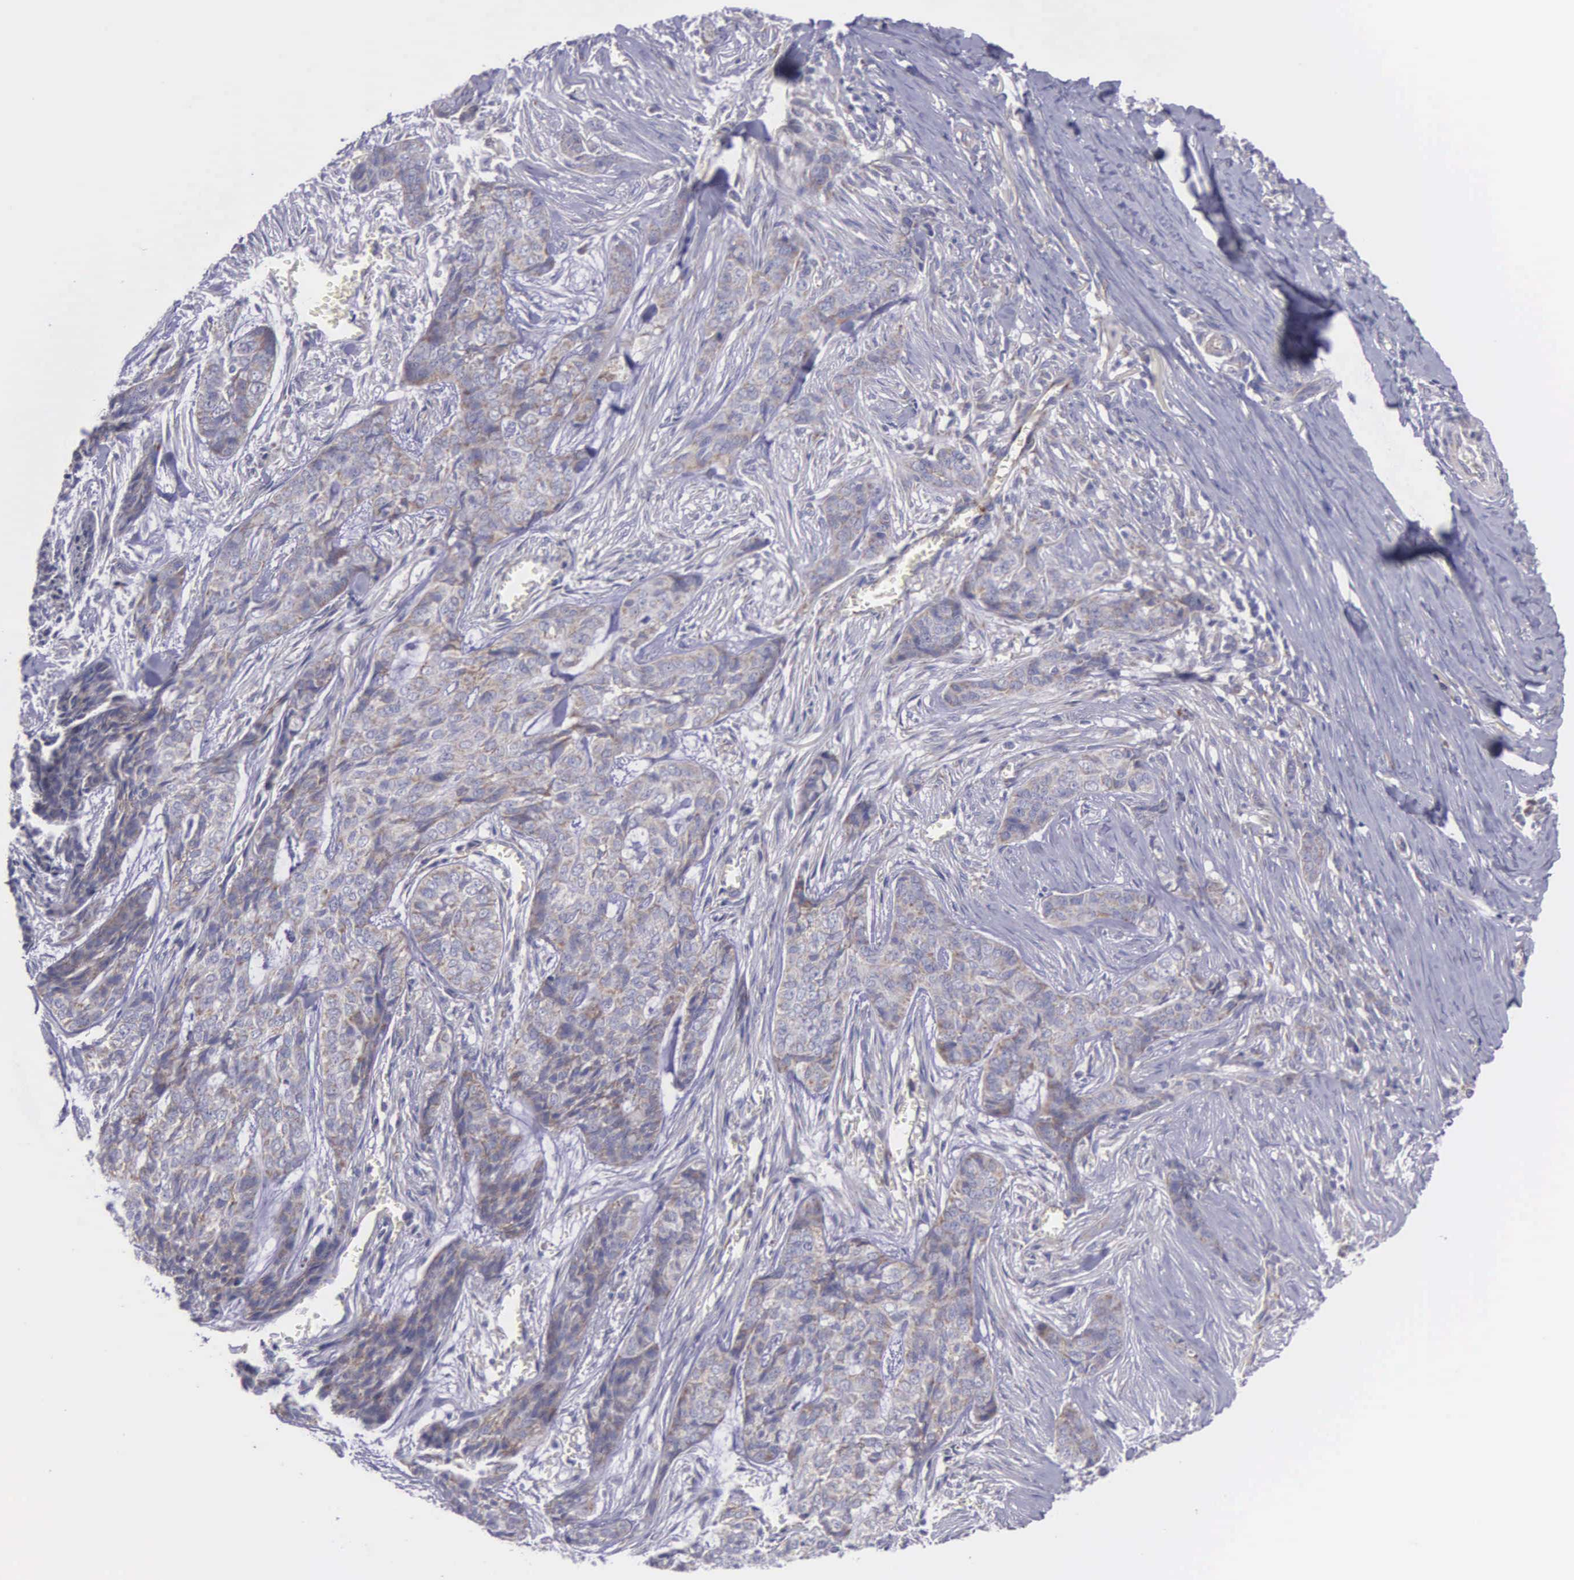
{"staining": {"intensity": "weak", "quantity": "<25%", "location": "cytoplasmic/membranous"}, "tissue": "skin cancer", "cell_type": "Tumor cells", "image_type": "cancer", "snomed": [{"axis": "morphology", "description": "Normal tissue, NOS"}, {"axis": "morphology", "description": "Basal cell carcinoma"}, {"axis": "topography", "description": "Skin"}], "caption": "Immunohistochemistry image of basal cell carcinoma (skin) stained for a protein (brown), which demonstrates no positivity in tumor cells.", "gene": "SYNJ2BP", "patient": {"sex": "female", "age": 65}}